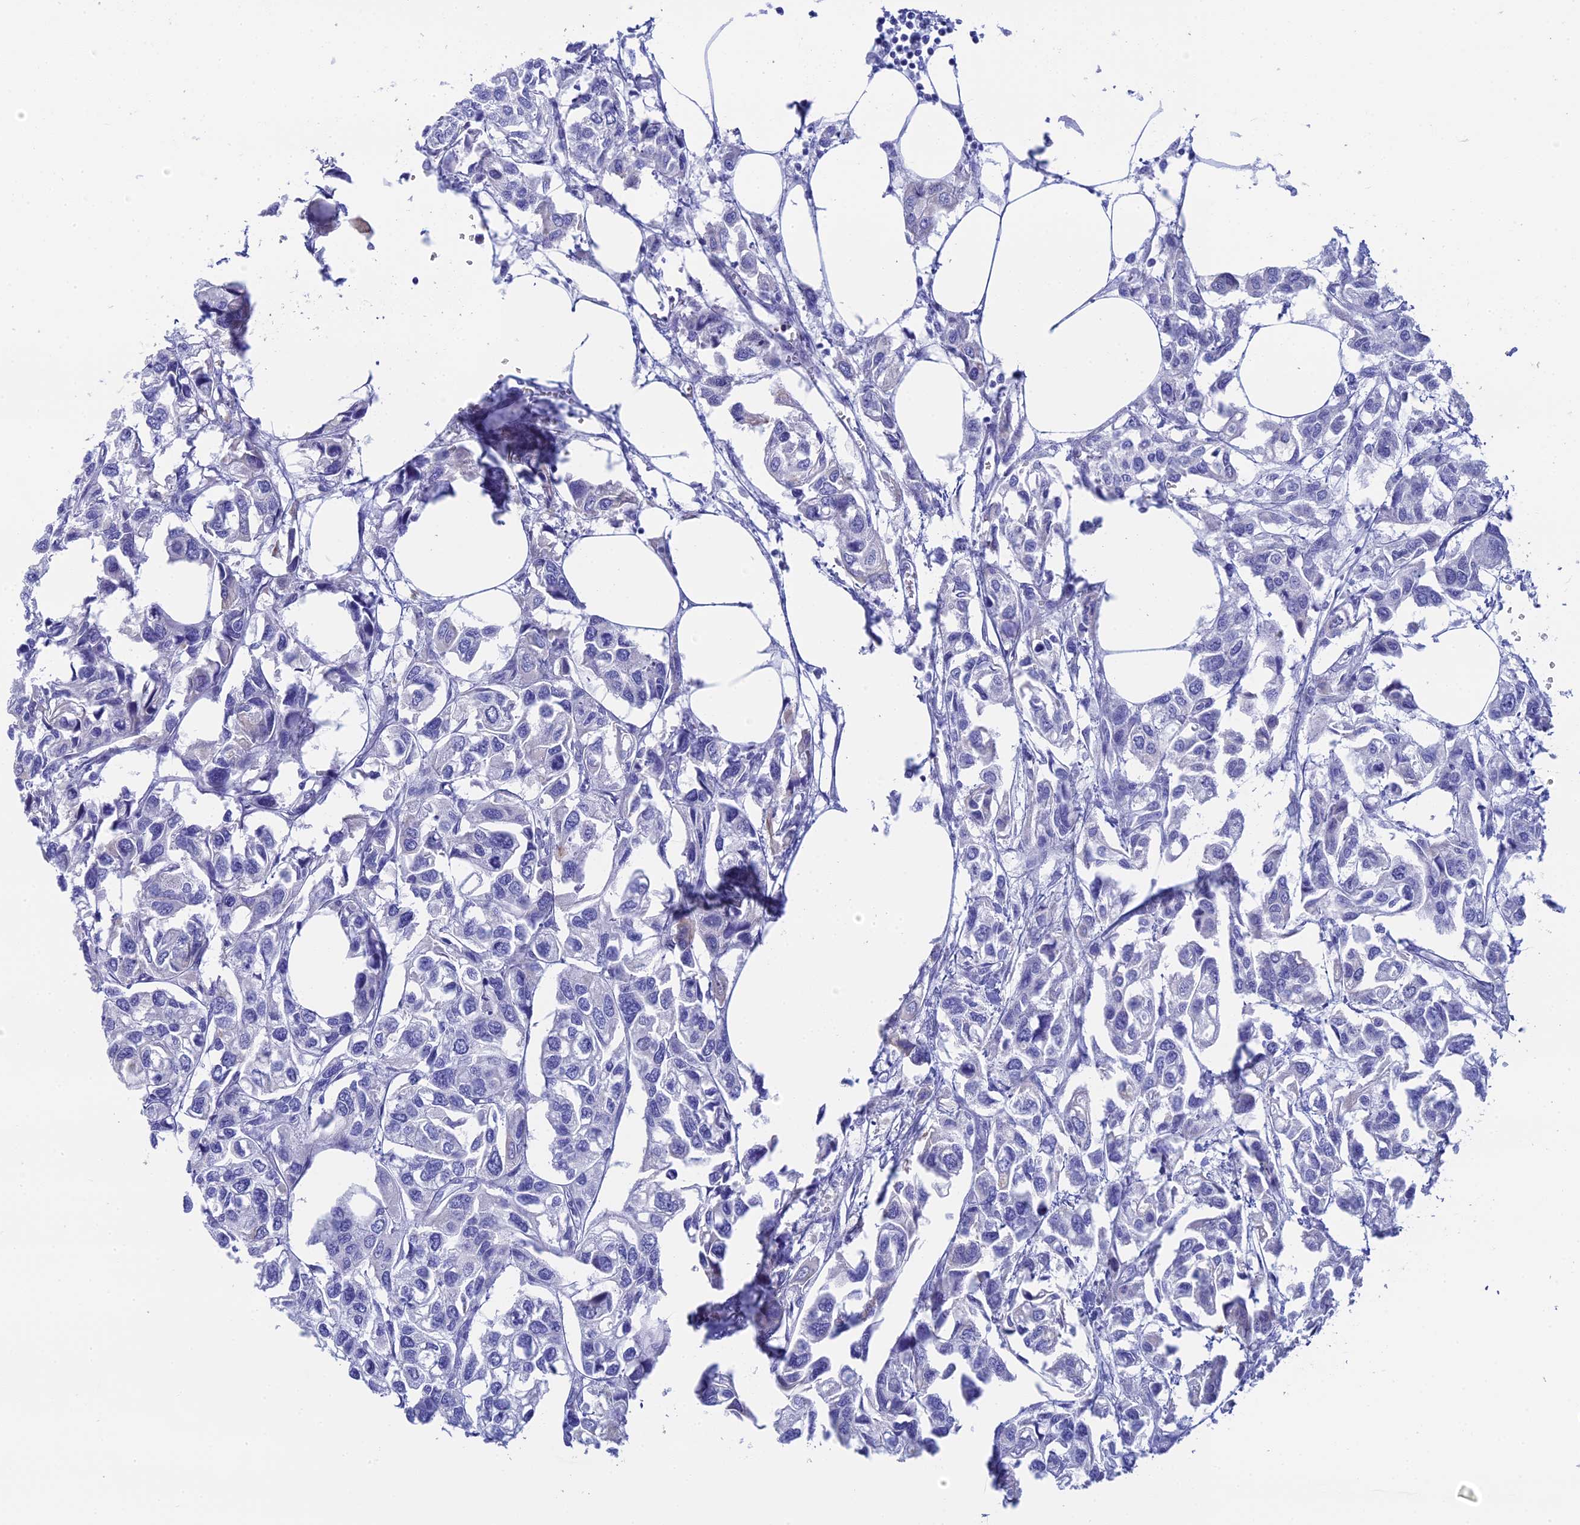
{"staining": {"intensity": "negative", "quantity": "none", "location": "none"}, "tissue": "urothelial cancer", "cell_type": "Tumor cells", "image_type": "cancer", "snomed": [{"axis": "morphology", "description": "Urothelial carcinoma, High grade"}, {"axis": "topography", "description": "Urinary bladder"}], "caption": "Immunohistochemistry (IHC) of human high-grade urothelial carcinoma shows no staining in tumor cells.", "gene": "TEX101", "patient": {"sex": "male", "age": 67}}